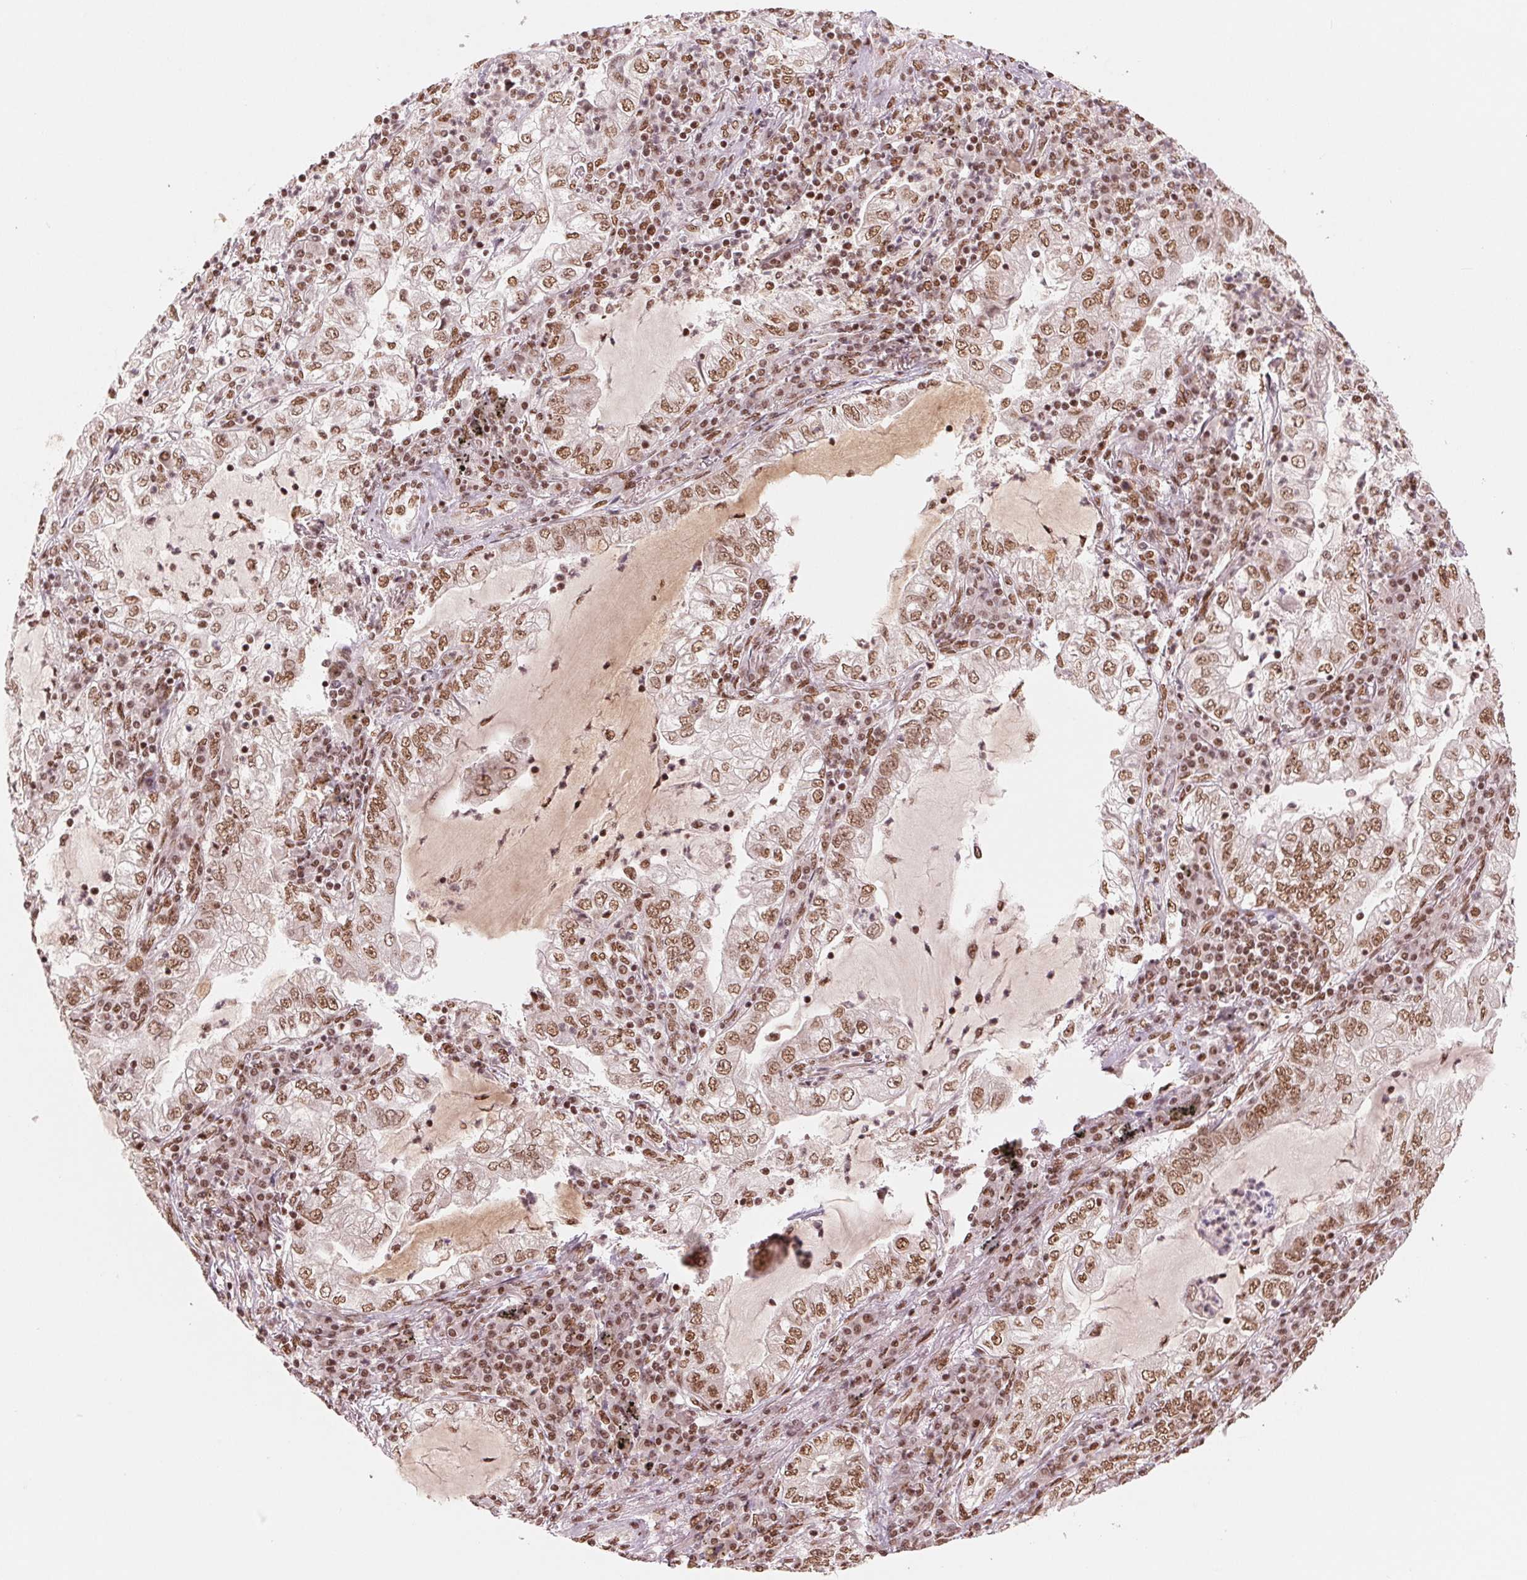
{"staining": {"intensity": "moderate", "quantity": ">75%", "location": "nuclear"}, "tissue": "lung cancer", "cell_type": "Tumor cells", "image_type": "cancer", "snomed": [{"axis": "morphology", "description": "Adenocarcinoma, NOS"}, {"axis": "topography", "description": "Lung"}], "caption": "Immunohistochemical staining of lung cancer exhibits medium levels of moderate nuclear expression in about >75% of tumor cells.", "gene": "TTLL9", "patient": {"sex": "female", "age": 73}}